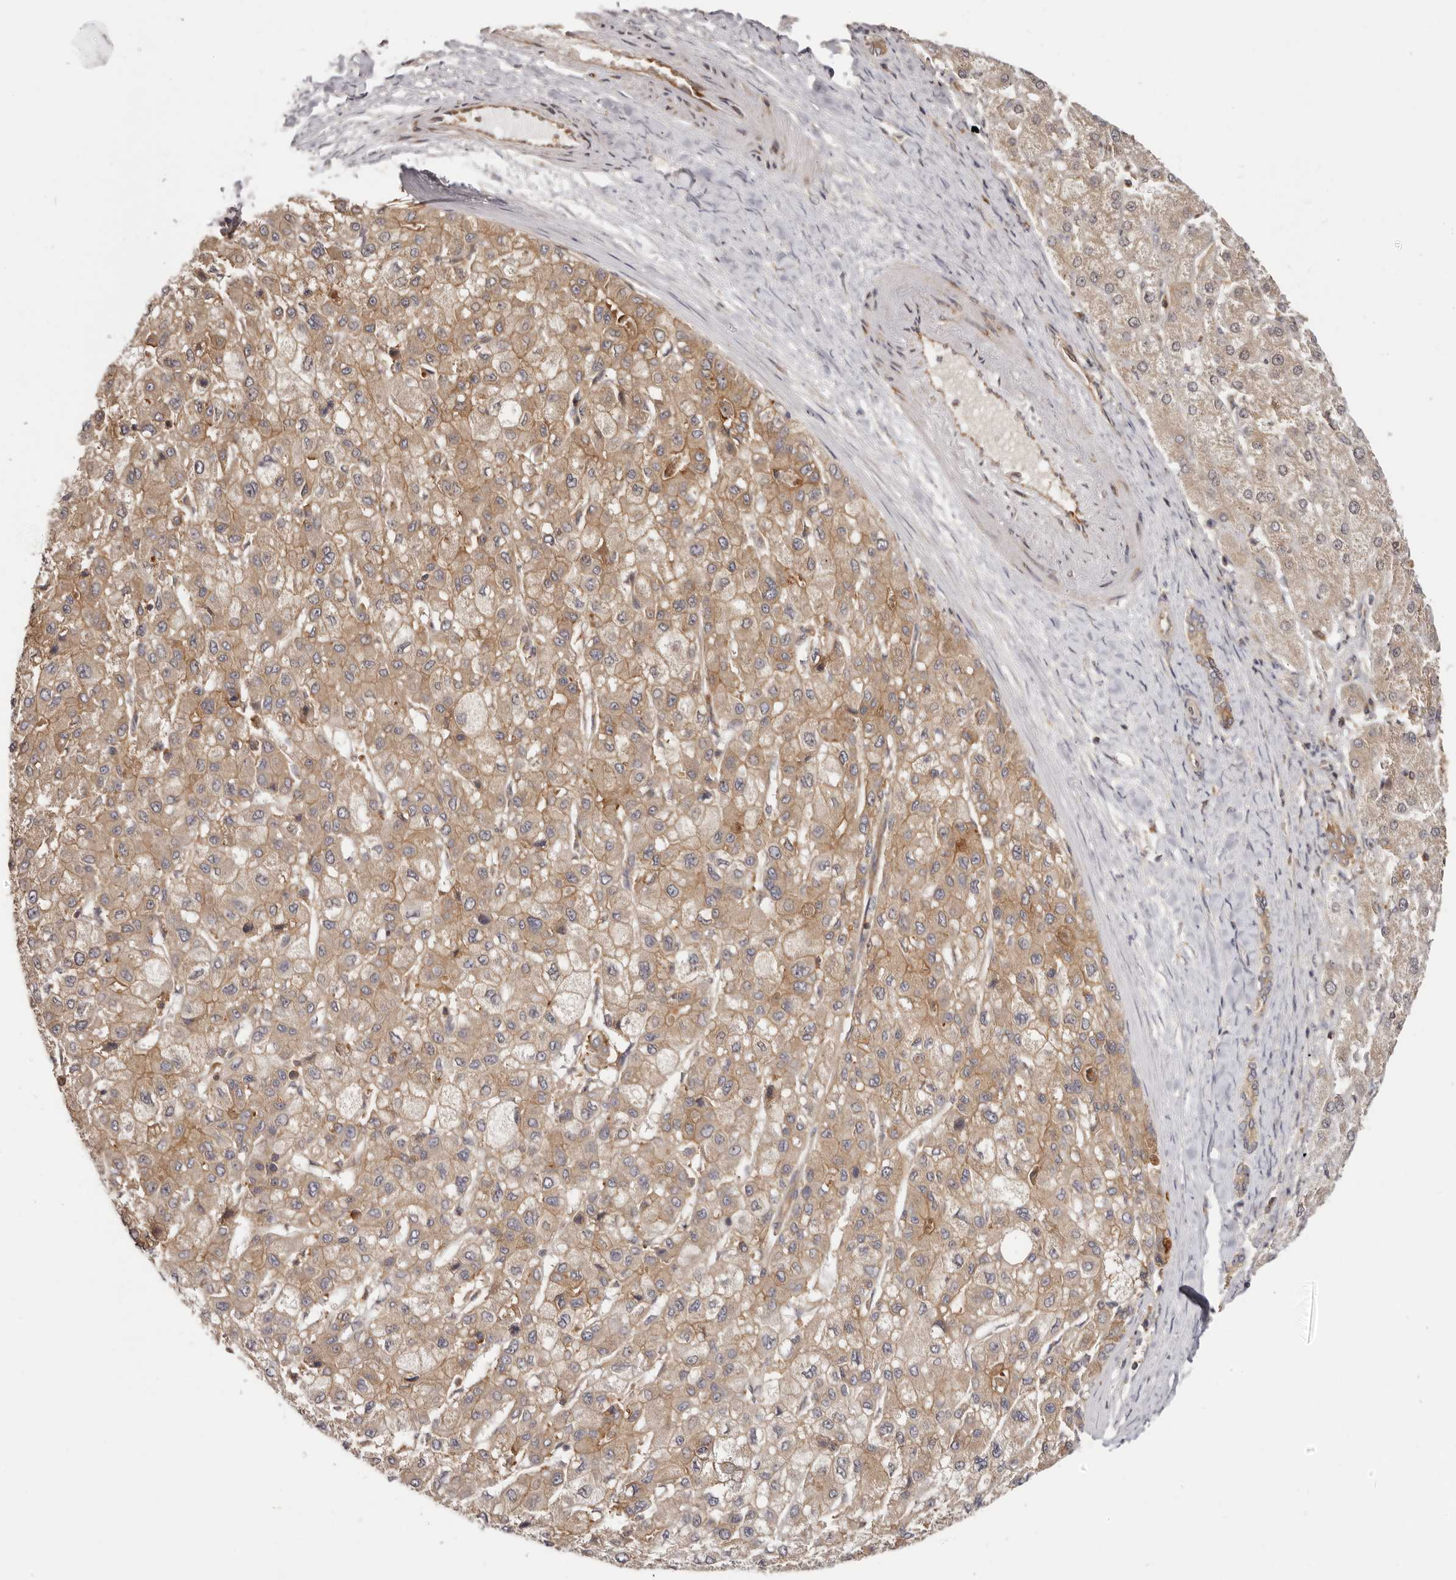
{"staining": {"intensity": "moderate", "quantity": ">75%", "location": "cytoplasmic/membranous"}, "tissue": "liver cancer", "cell_type": "Tumor cells", "image_type": "cancer", "snomed": [{"axis": "morphology", "description": "Carcinoma, Hepatocellular, NOS"}, {"axis": "topography", "description": "Liver"}], "caption": "Tumor cells demonstrate medium levels of moderate cytoplasmic/membranous staining in approximately >75% of cells in human liver cancer (hepatocellular carcinoma).", "gene": "EEF1E1", "patient": {"sex": "male", "age": 80}}